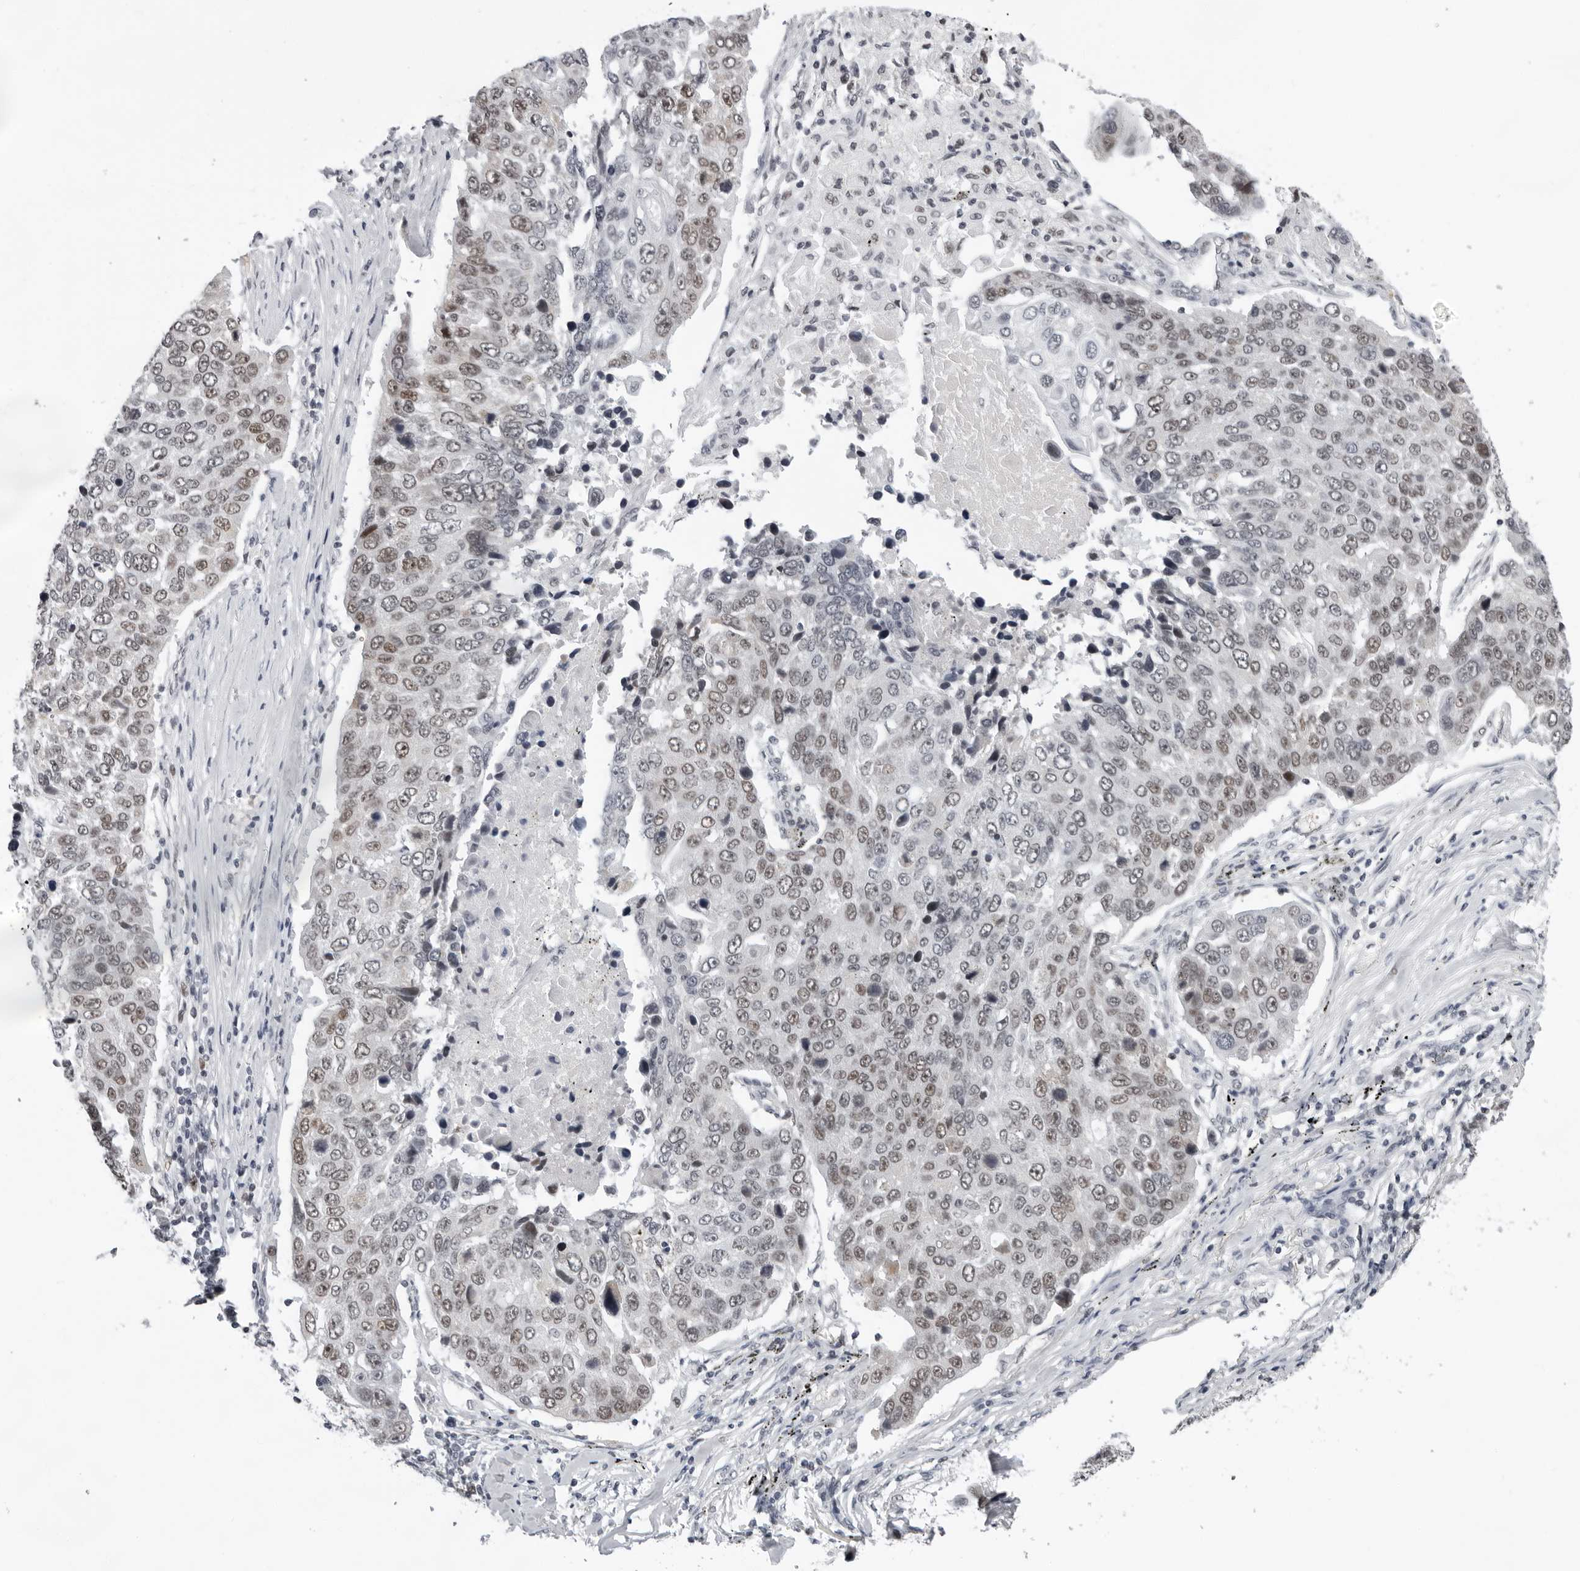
{"staining": {"intensity": "weak", "quantity": ">75%", "location": "nuclear"}, "tissue": "lung cancer", "cell_type": "Tumor cells", "image_type": "cancer", "snomed": [{"axis": "morphology", "description": "Squamous cell carcinoma, NOS"}, {"axis": "topography", "description": "Lung"}], "caption": "Protein staining of lung squamous cell carcinoma tissue displays weak nuclear positivity in approximately >75% of tumor cells.", "gene": "USP1", "patient": {"sex": "male", "age": 66}}